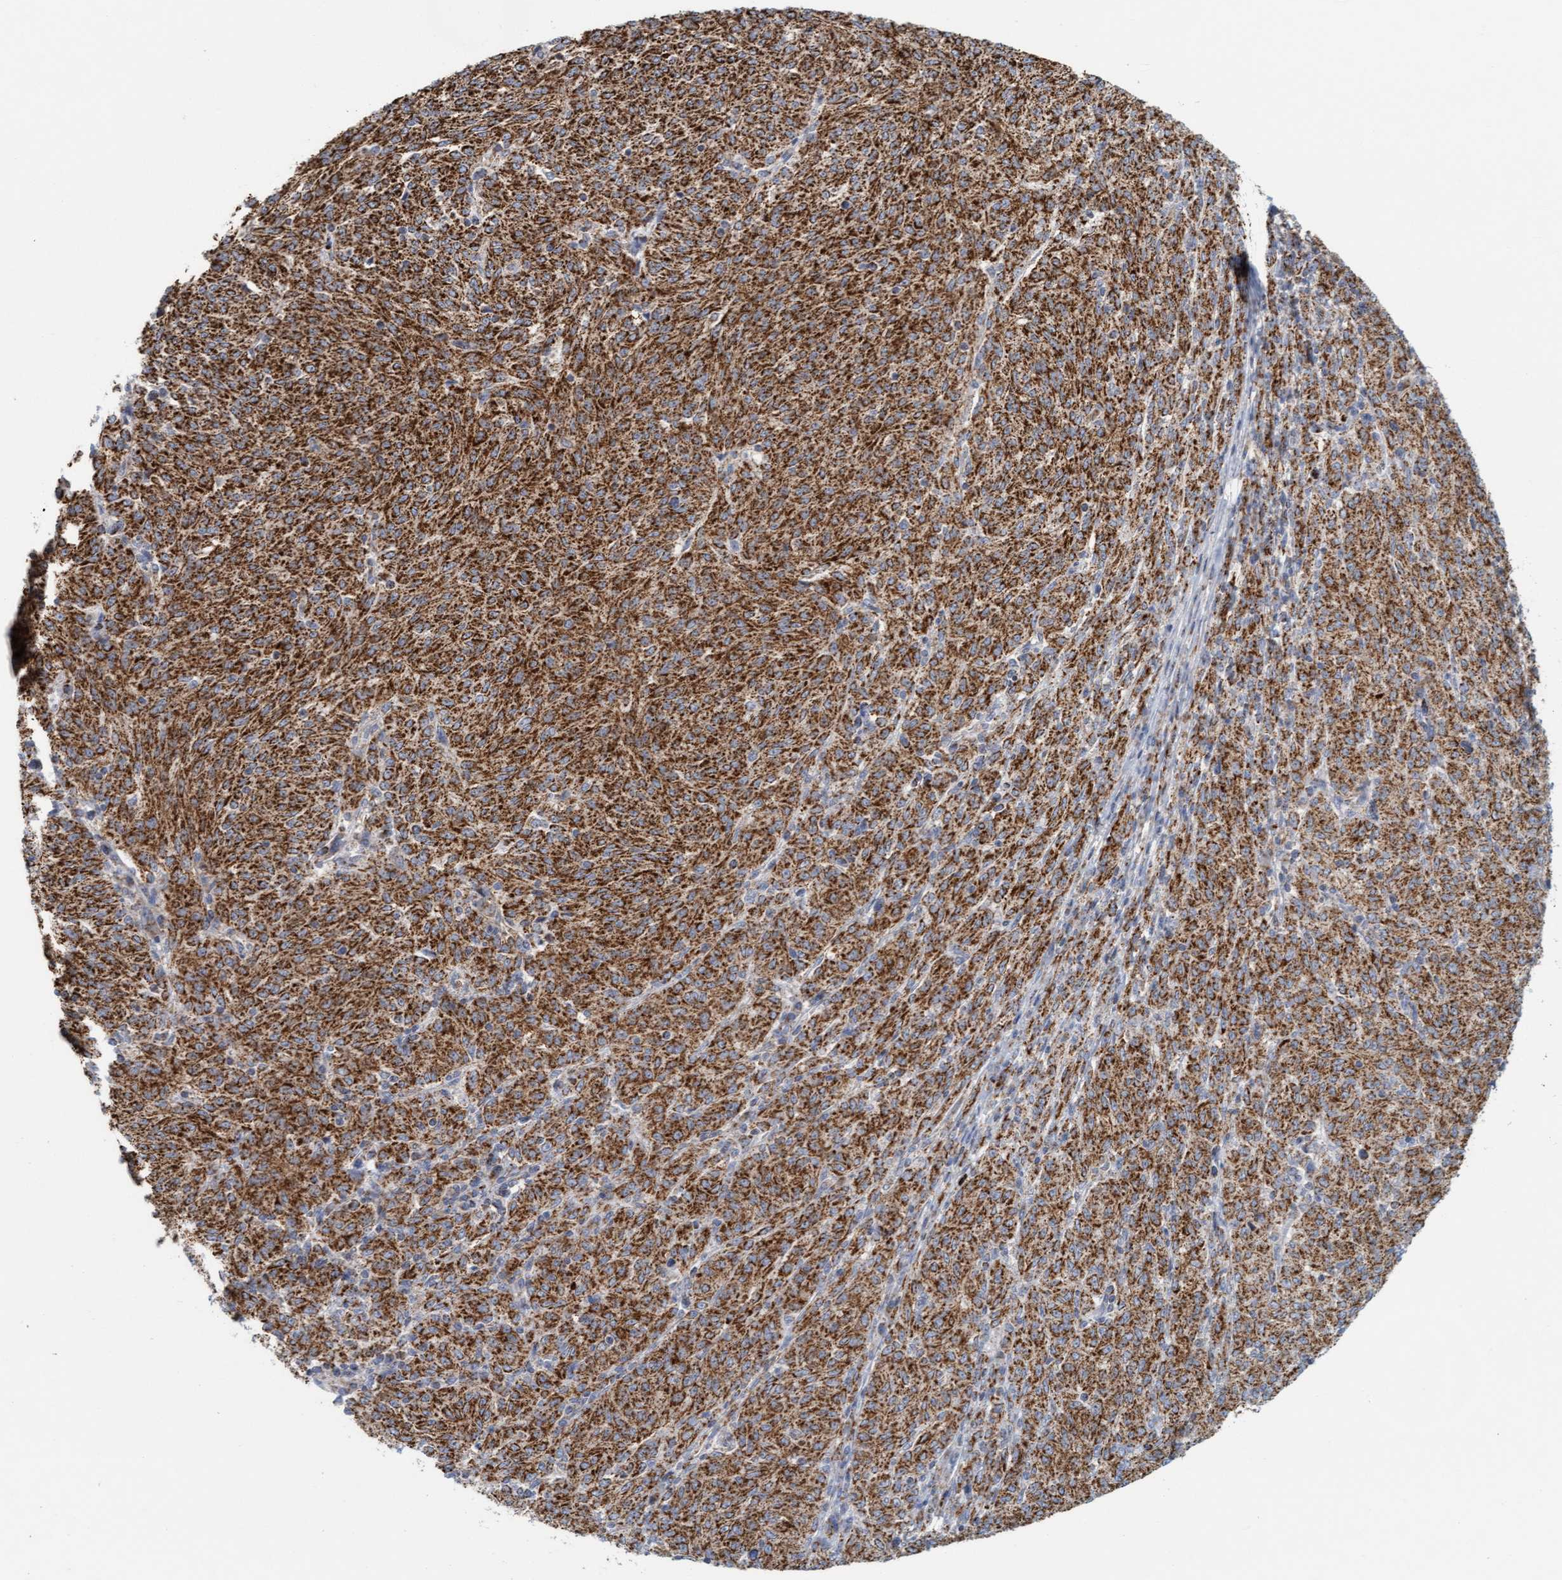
{"staining": {"intensity": "strong", "quantity": ">75%", "location": "cytoplasmic/membranous"}, "tissue": "melanoma", "cell_type": "Tumor cells", "image_type": "cancer", "snomed": [{"axis": "morphology", "description": "Malignant melanoma, NOS"}, {"axis": "topography", "description": "Skin"}], "caption": "A brown stain highlights strong cytoplasmic/membranous staining of a protein in human melanoma tumor cells.", "gene": "B9D1", "patient": {"sex": "female", "age": 72}}